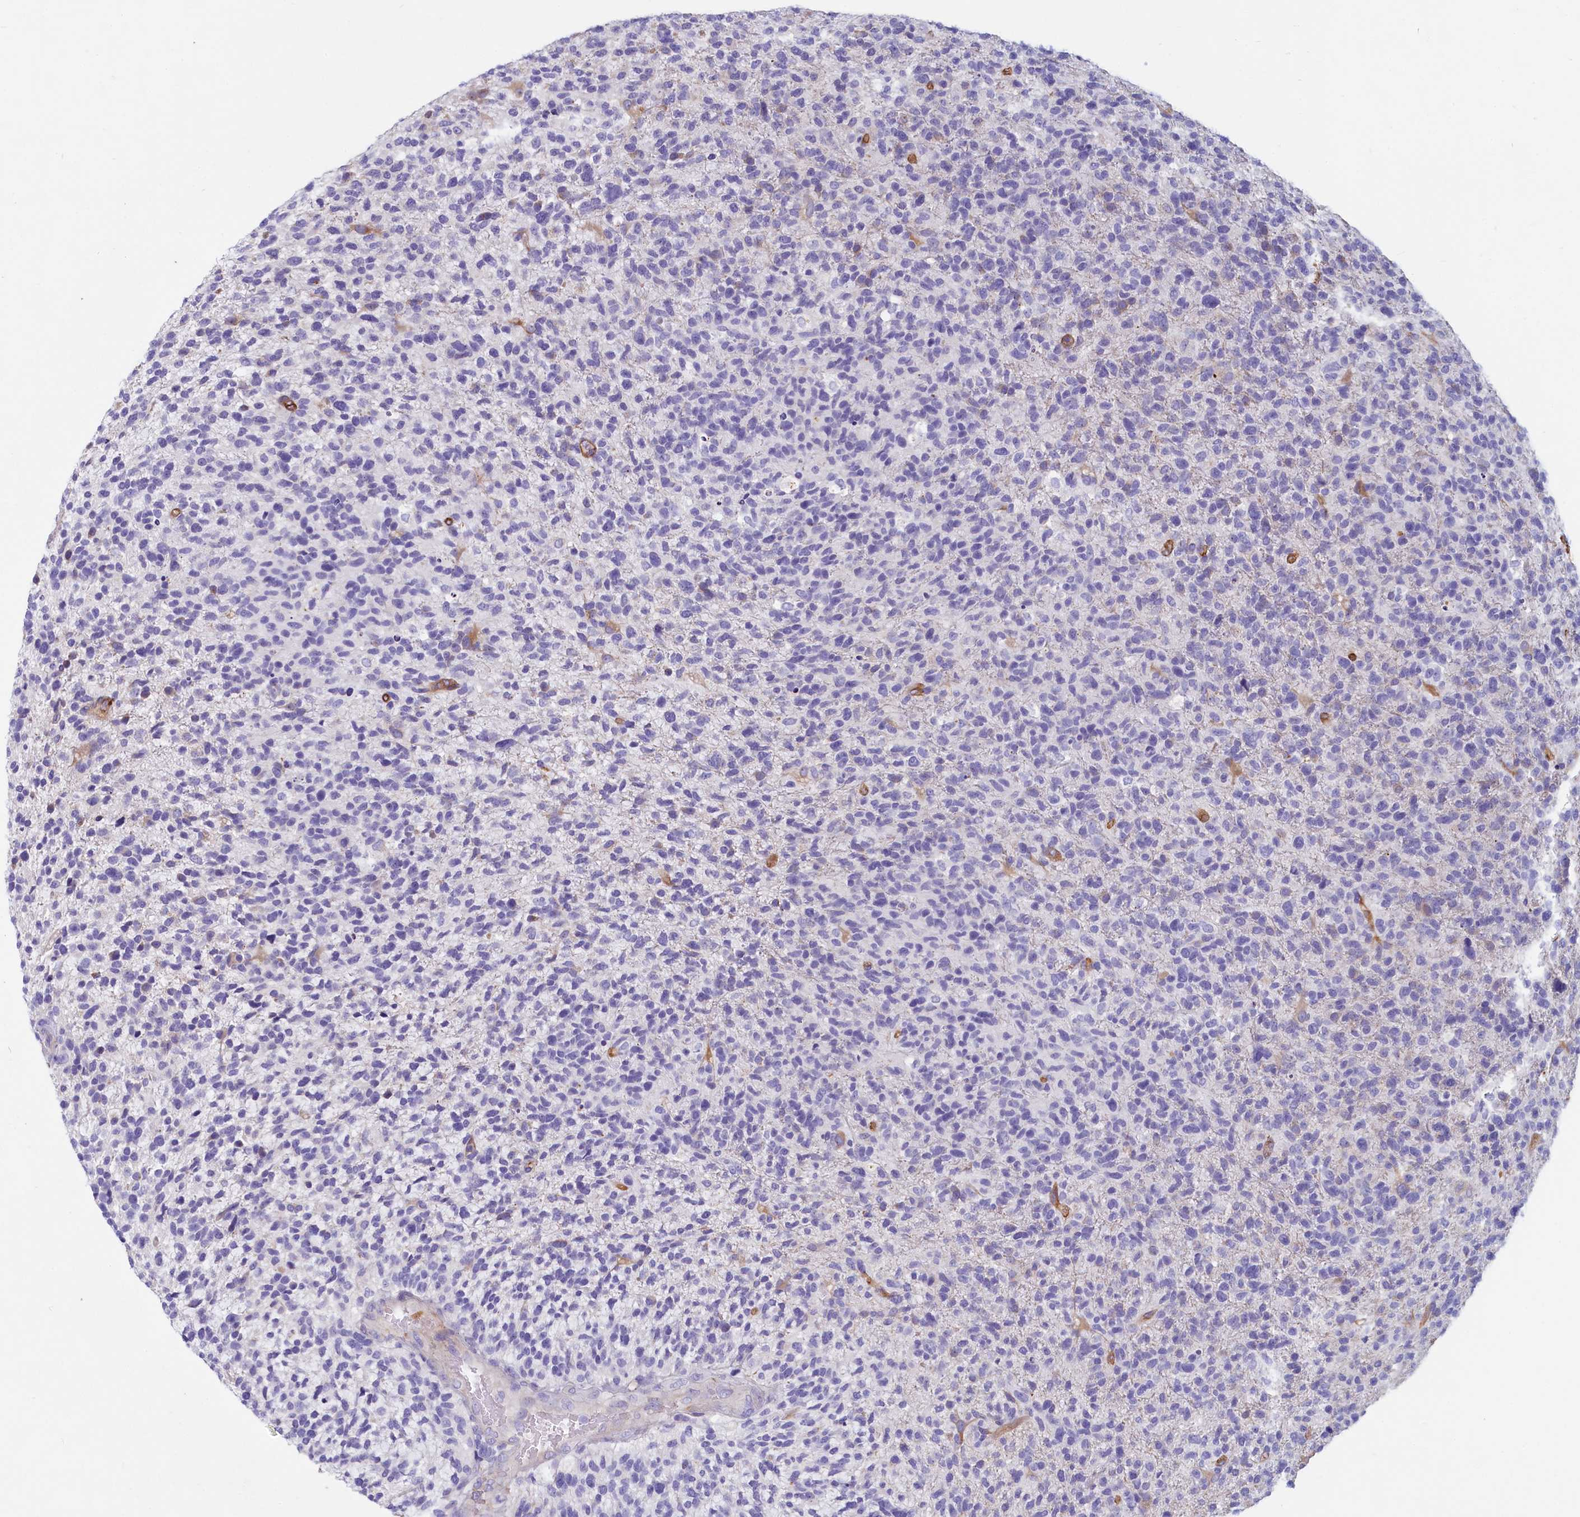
{"staining": {"intensity": "negative", "quantity": "none", "location": "none"}, "tissue": "glioma", "cell_type": "Tumor cells", "image_type": "cancer", "snomed": [{"axis": "morphology", "description": "Glioma, malignant, High grade"}, {"axis": "topography", "description": "Brain"}], "caption": "An IHC micrograph of high-grade glioma (malignant) is shown. There is no staining in tumor cells of high-grade glioma (malignant). (Stains: DAB immunohistochemistry (IHC) with hematoxylin counter stain, Microscopy: brightfield microscopy at high magnification).", "gene": "LMOD3", "patient": {"sex": "male", "age": 72}}